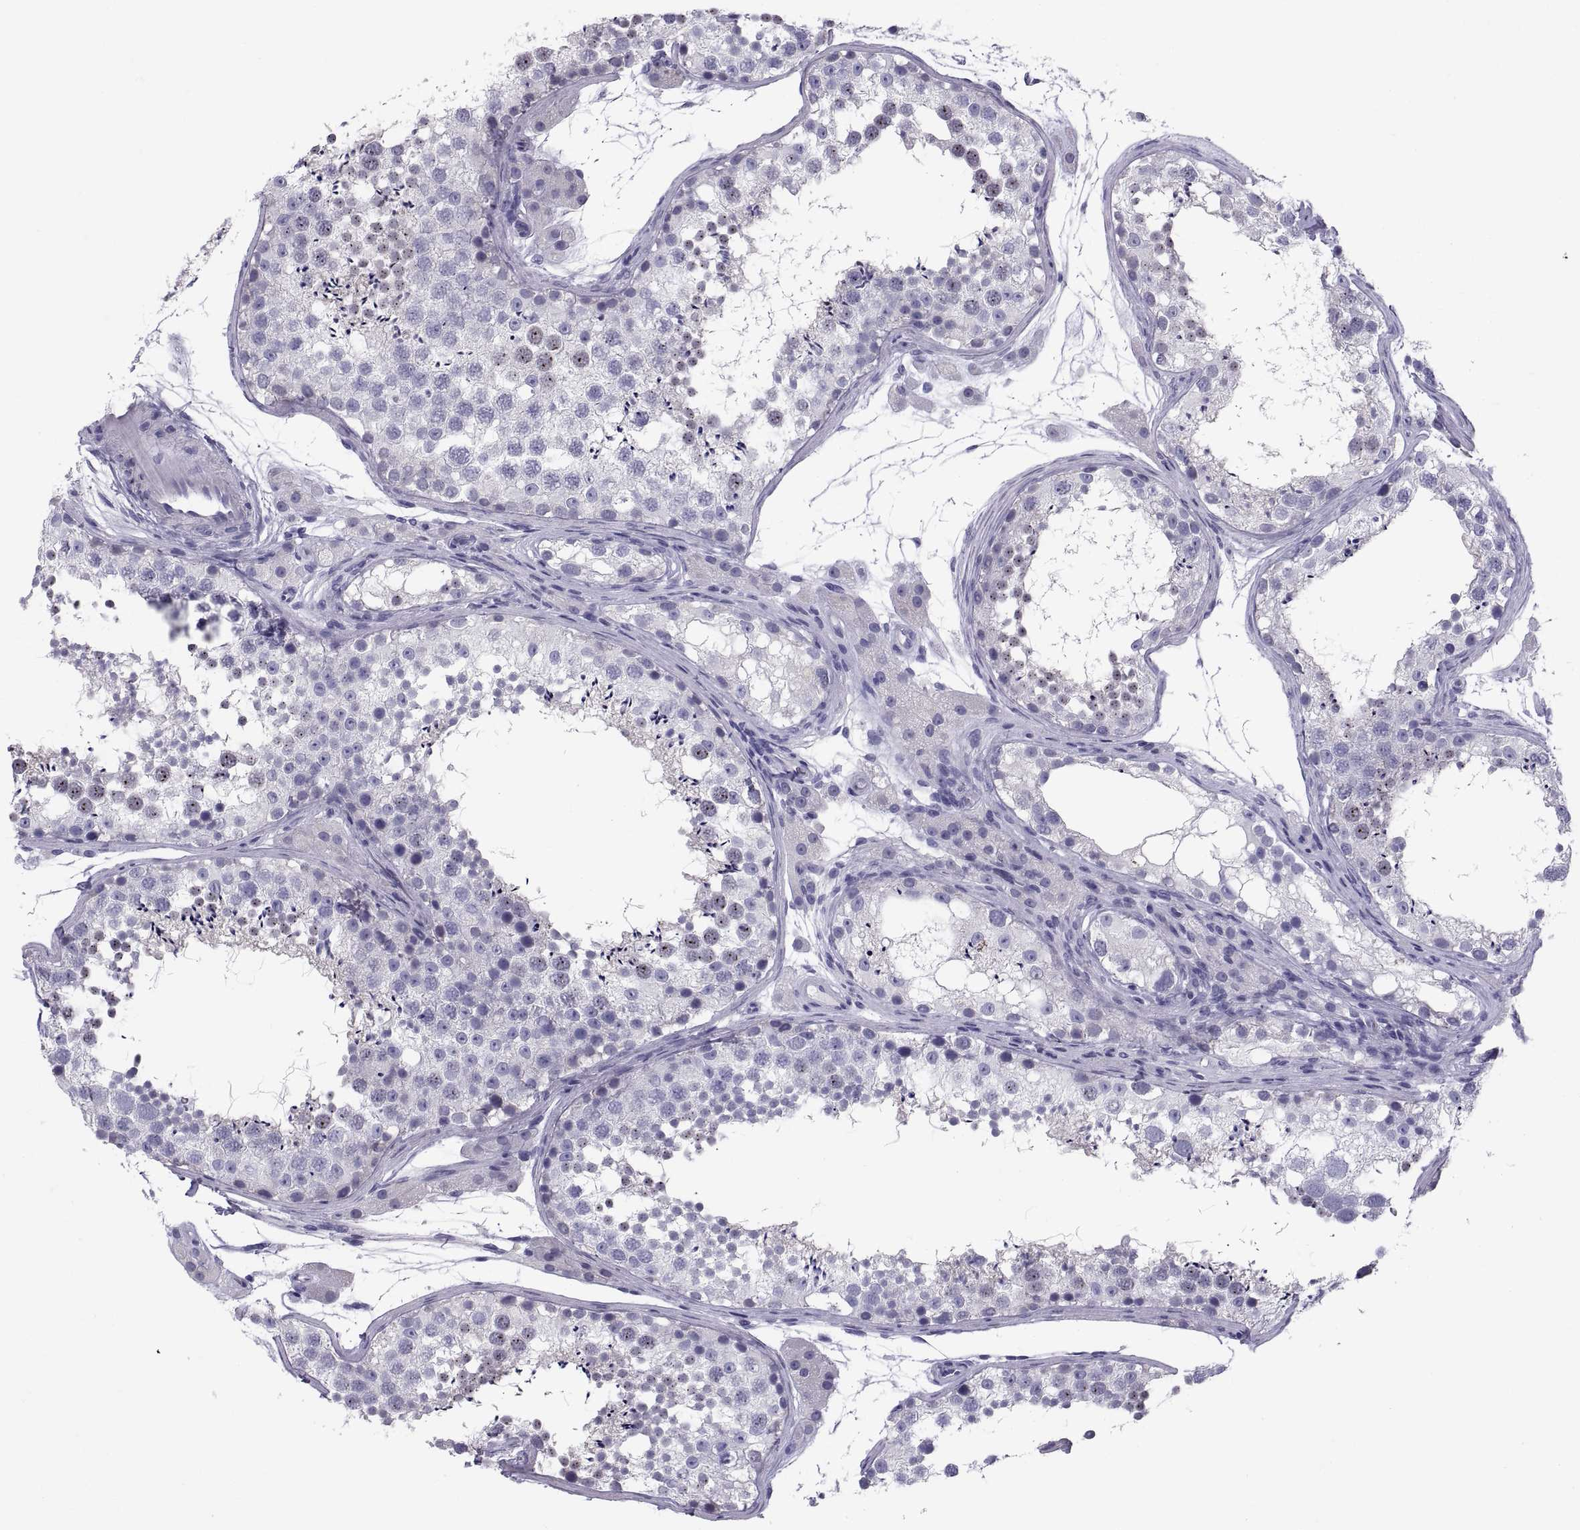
{"staining": {"intensity": "negative", "quantity": "none", "location": "none"}, "tissue": "testis", "cell_type": "Cells in seminiferous ducts", "image_type": "normal", "snomed": [{"axis": "morphology", "description": "Normal tissue, NOS"}, {"axis": "topography", "description": "Testis"}], "caption": "Immunohistochemistry (IHC) image of normal testis stained for a protein (brown), which shows no staining in cells in seminiferous ducts.", "gene": "RNASE12", "patient": {"sex": "male", "age": 41}}